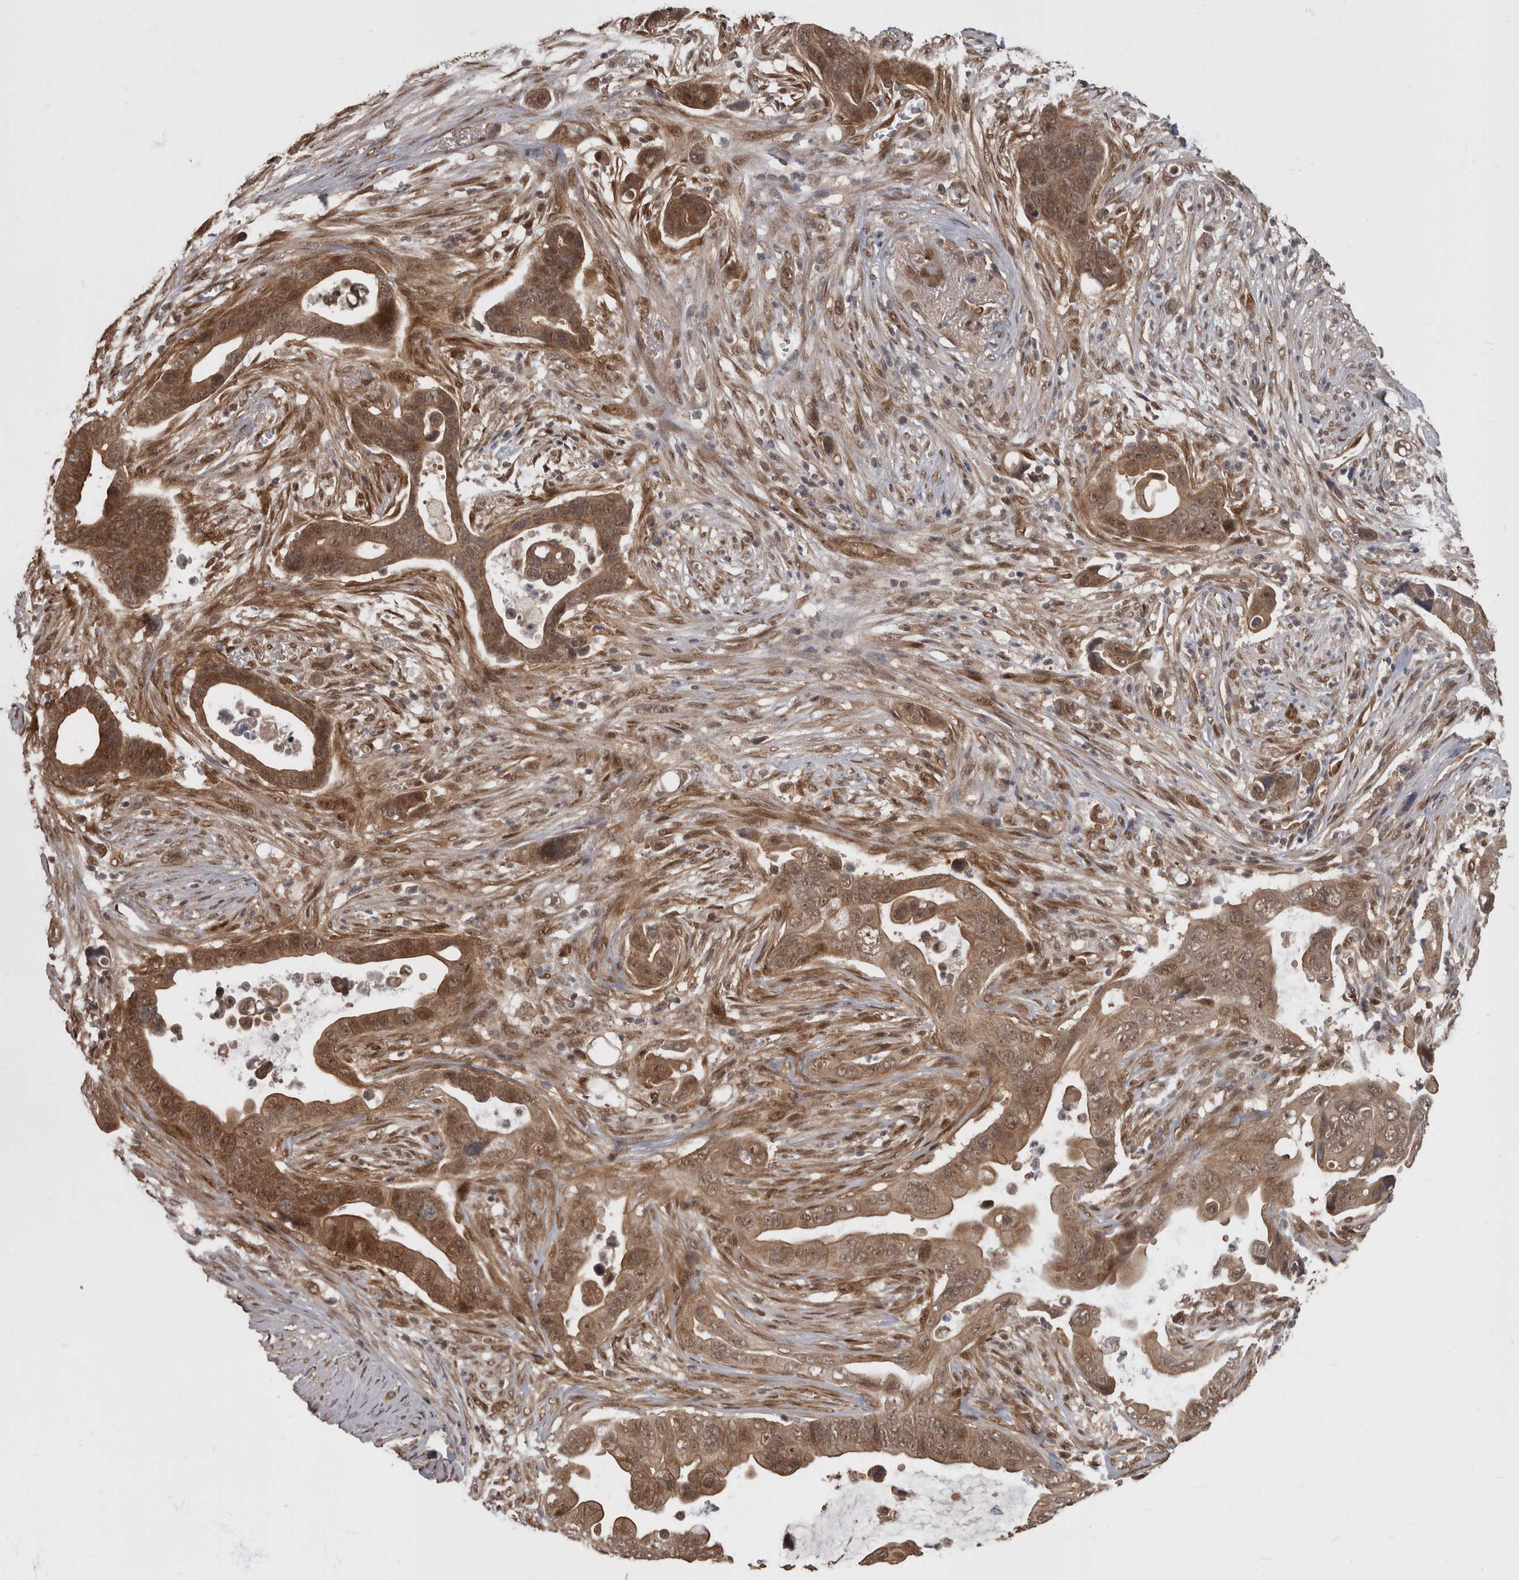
{"staining": {"intensity": "moderate", "quantity": ">75%", "location": "cytoplasmic/membranous,nuclear"}, "tissue": "pancreatic cancer", "cell_type": "Tumor cells", "image_type": "cancer", "snomed": [{"axis": "morphology", "description": "Adenocarcinoma, NOS"}, {"axis": "topography", "description": "Pancreas"}], "caption": "The immunohistochemical stain highlights moderate cytoplasmic/membranous and nuclear positivity in tumor cells of adenocarcinoma (pancreatic) tissue. The staining was performed using DAB (3,3'-diaminobenzidine) to visualize the protein expression in brown, while the nuclei were stained in blue with hematoxylin (Magnification: 20x).", "gene": "AKT3", "patient": {"sex": "female", "age": 72}}